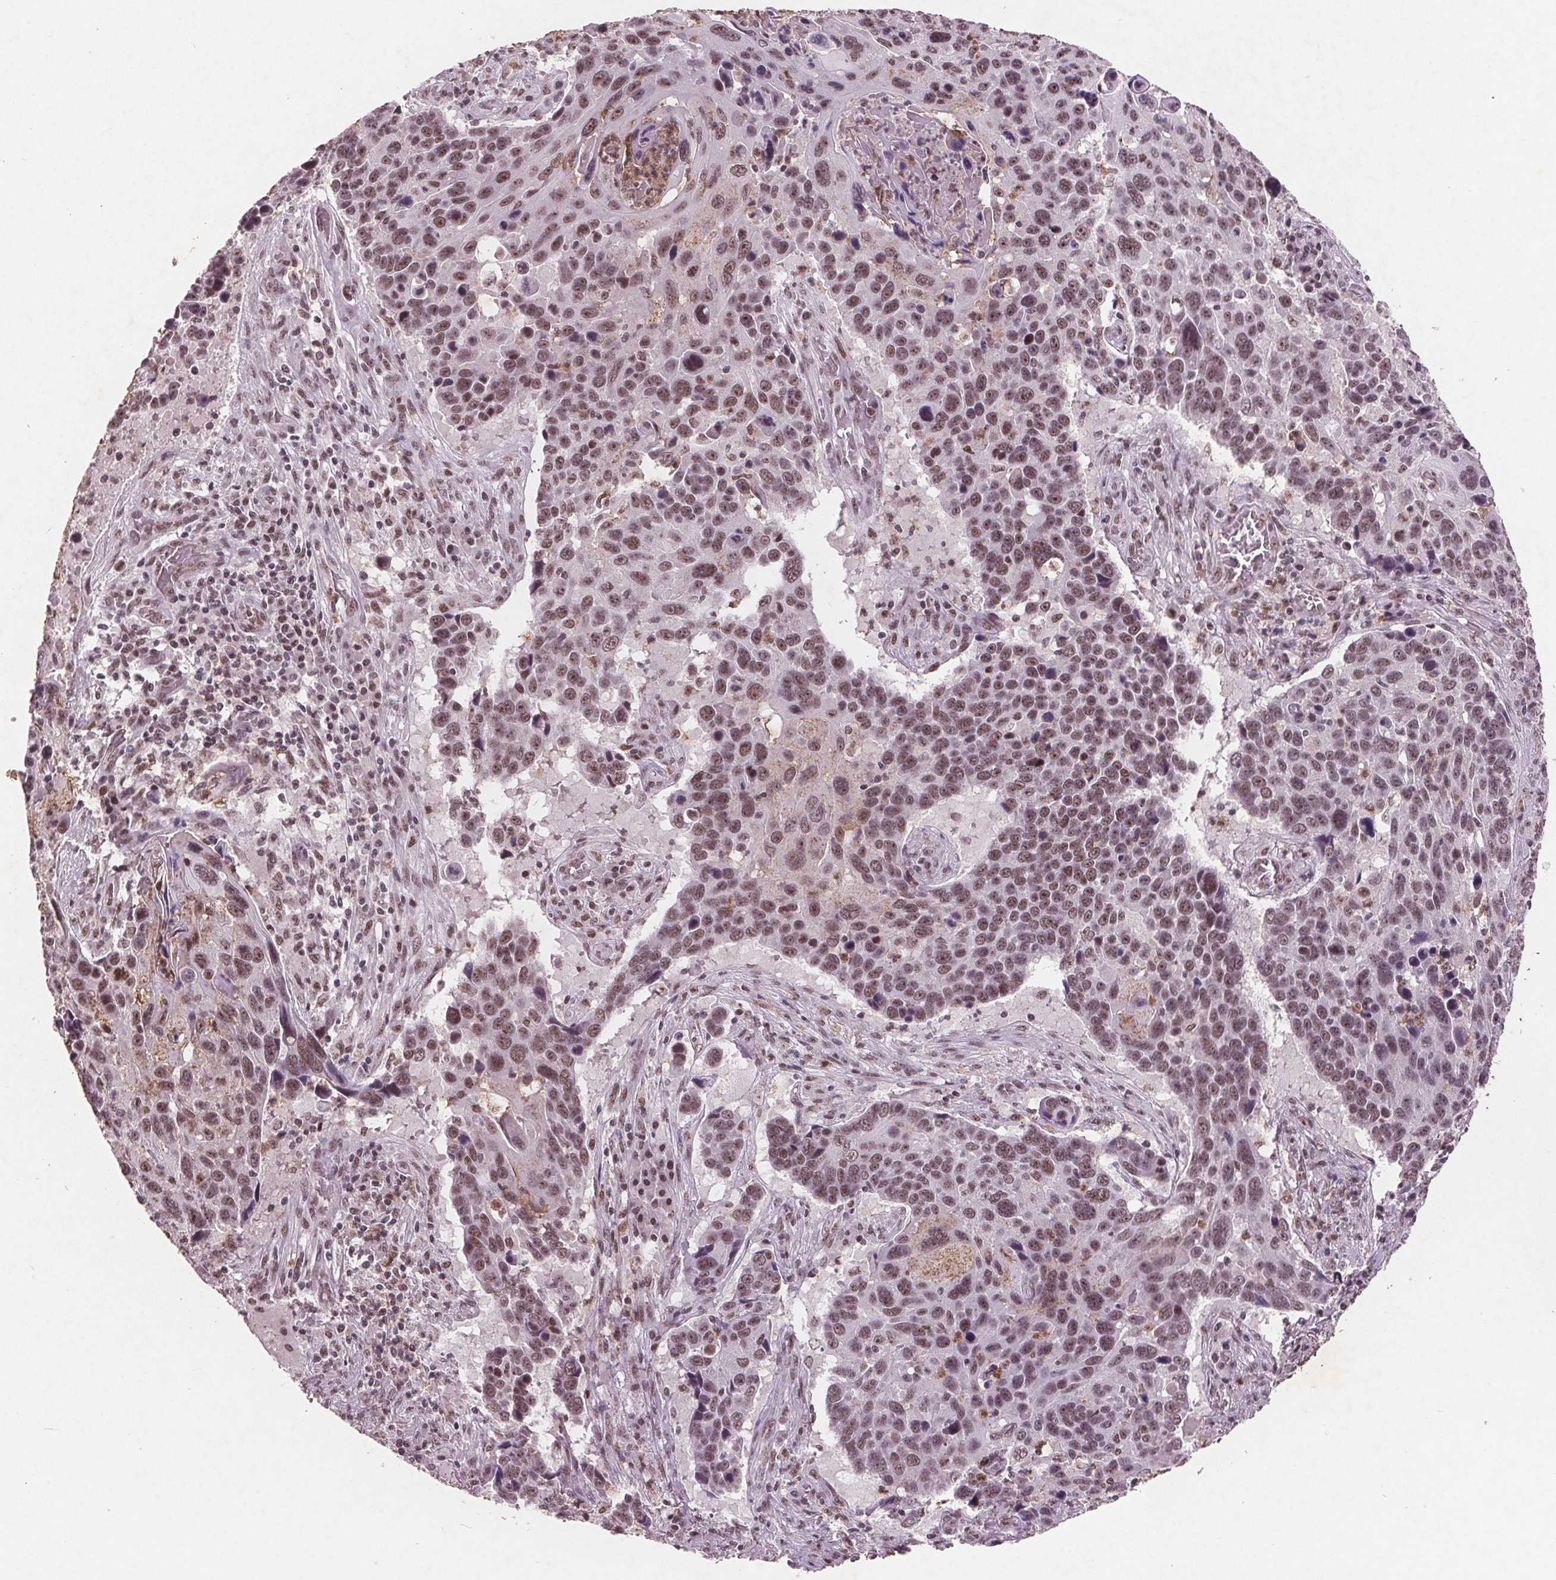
{"staining": {"intensity": "moderate", "quantity": "<25%", "location": "nuclear"}, "tissue": "lung cancer", "cell_type": "Tumor cells", "image_type": "cancer", "snomed": [{"axis": "morphology", "description": "Squamous cell carcinoma, NOS"}, {"axis": "topography", "description": "Lung"}], "caption": "The micrograph demonstrates staining of lung cancer (squamous cell carcinoma), revealing moderate nuclear protein expression (brown color) within tumor cells.", "gene": "RPS6KA2", "patient": {"sex": "male", "age": 68}}